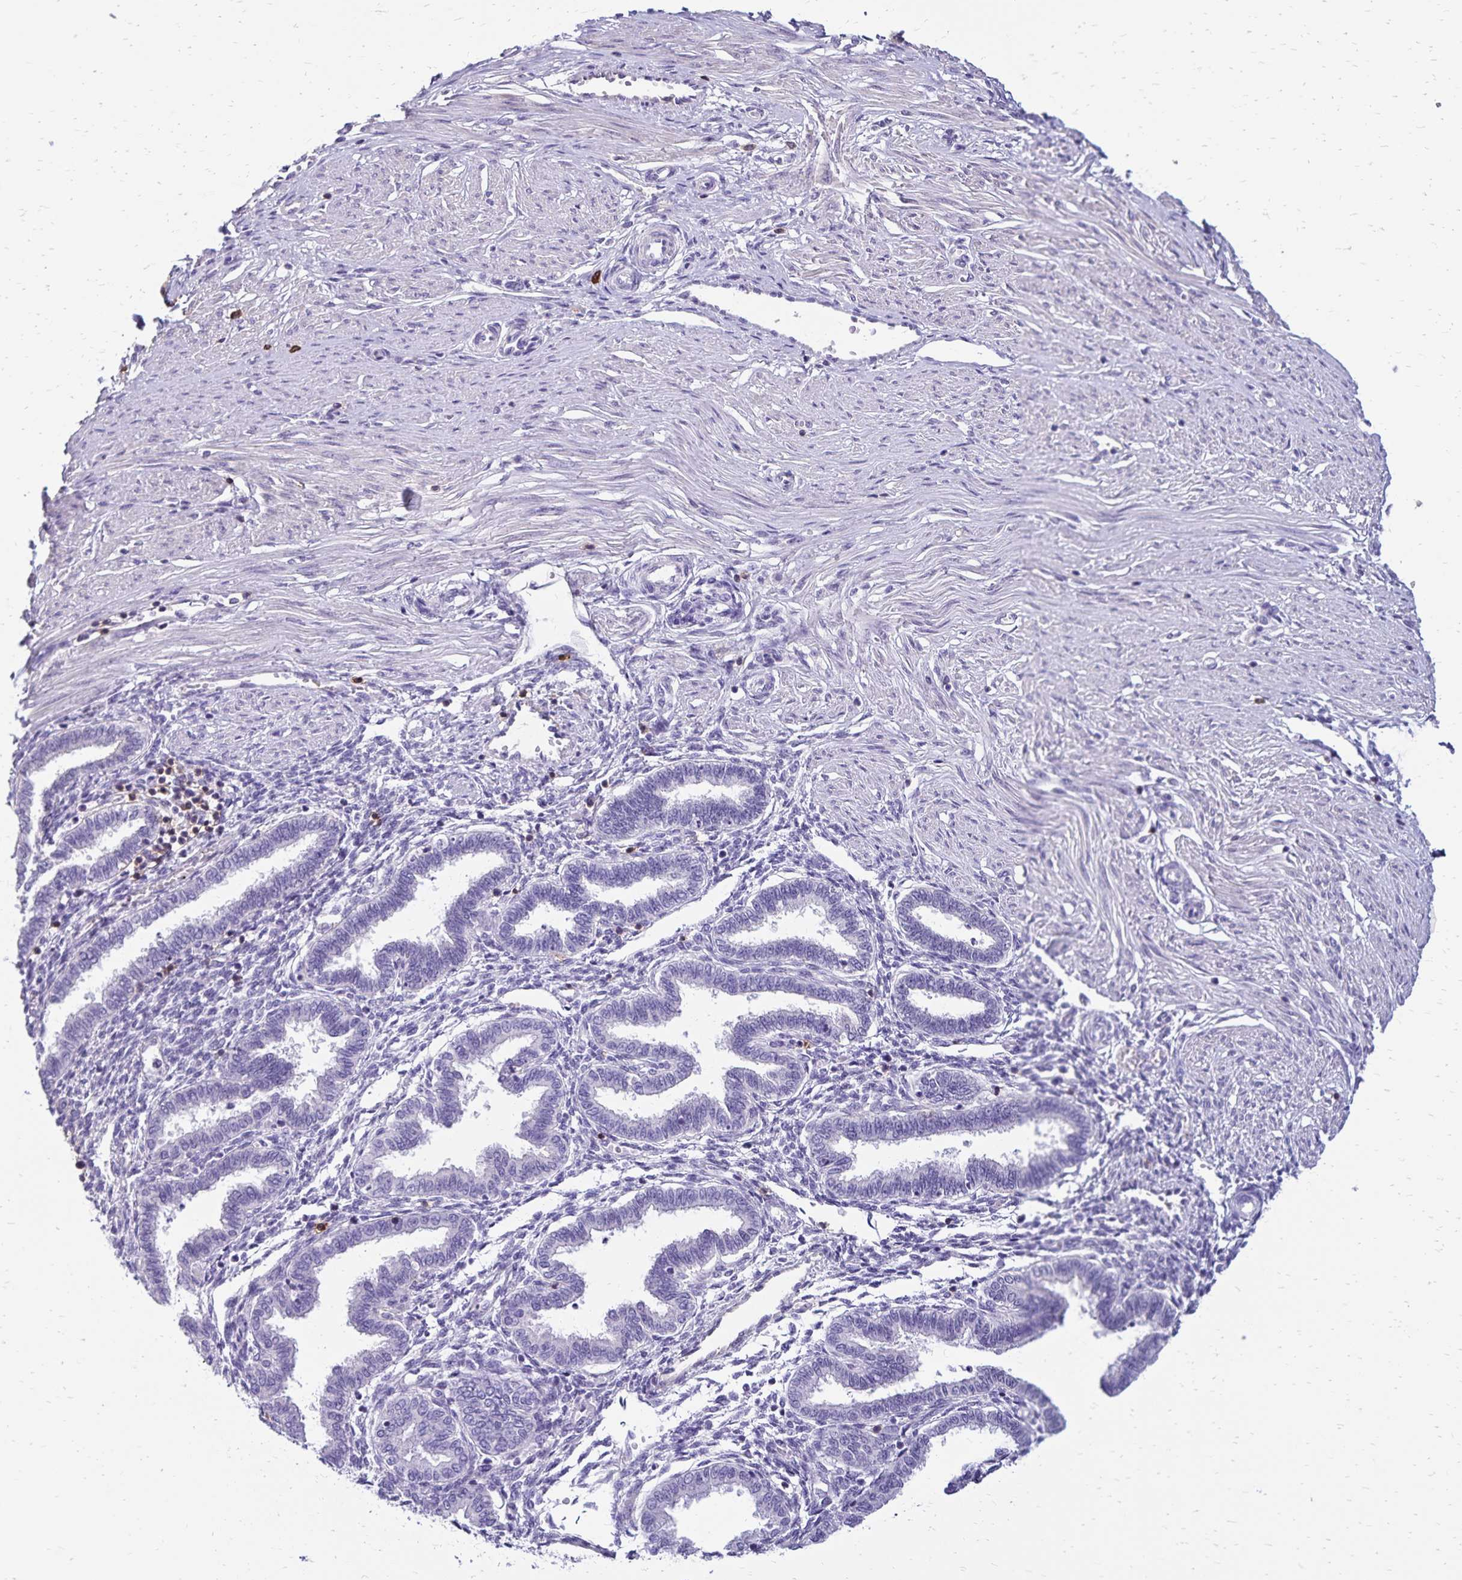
{"staining": {"intensity": "negative", "quantity": "none", "location": "none"}, "tissue": "endometrium", "cell_type": "Cells in endometrial stroma", "image_type": "normal", "snomed": [{"axis": "morphology", "description": "Normal tissue, NOS"}, {"axis": "topography", "description": "Endometrium"}], "caption": "Immunohistochemical staining of normal endometrium demonstrates no significant positivity in cells in endometrial stroma.", "gene": "CD27", "patient": {"sex": "female", "age": 33}}